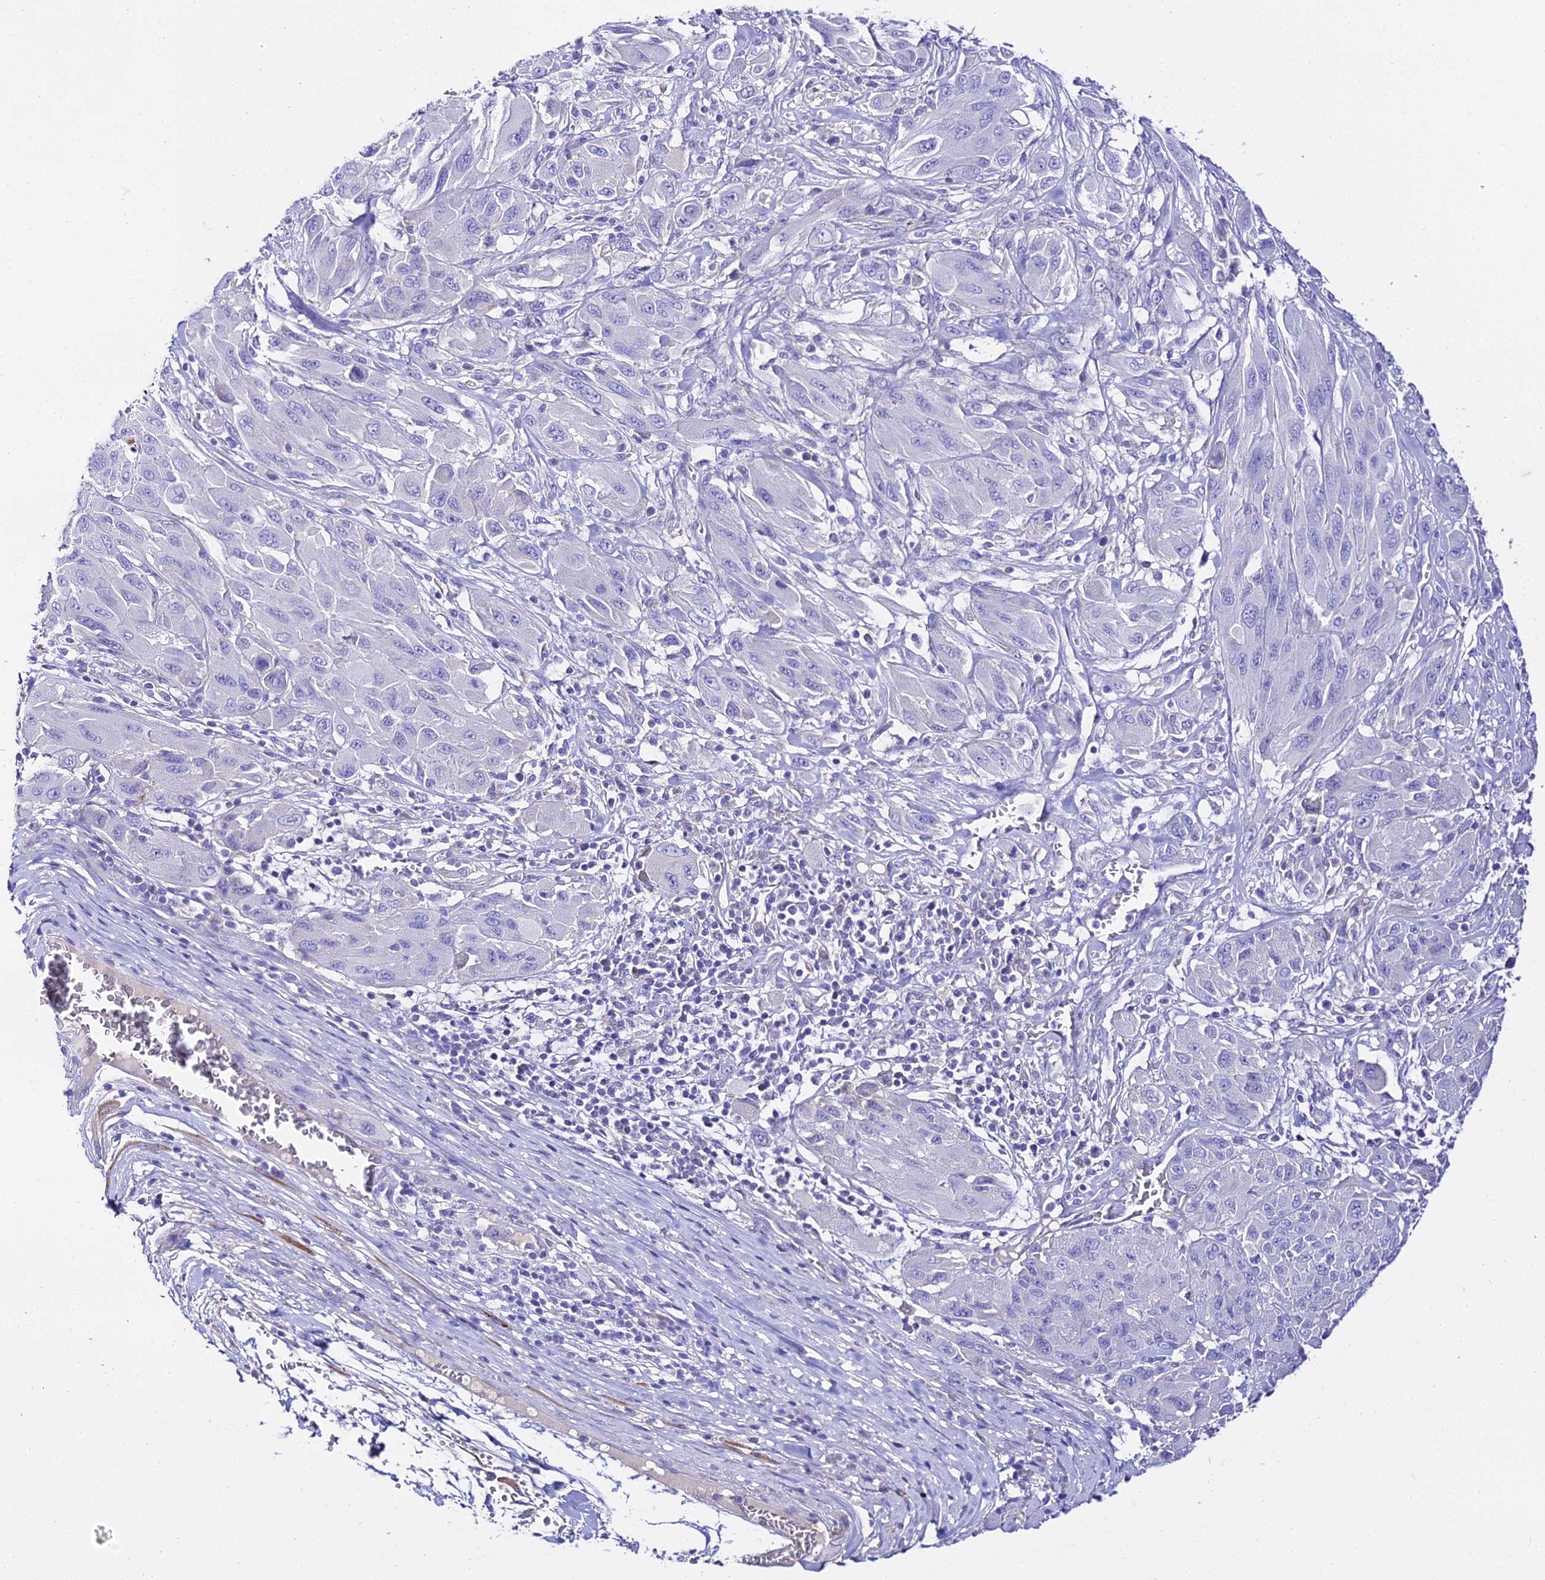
{"staining": {"intensity": "negative", "quantity": "none", "location": "none"}, "tissue": "melanoma", "cell_type": "Tumor cells", "image_type": "cancer", "snomed": [{"axis": "morphology", "description": "Malignant melanoma, NOS"}, {"axis": "topography", "description": "Skin"}], "caption": "This is an IHC image of human melanoma. There is no expression in tumor cells.", "gene": "TMEM117", "patient": {"sex": "female", "age": 91}}